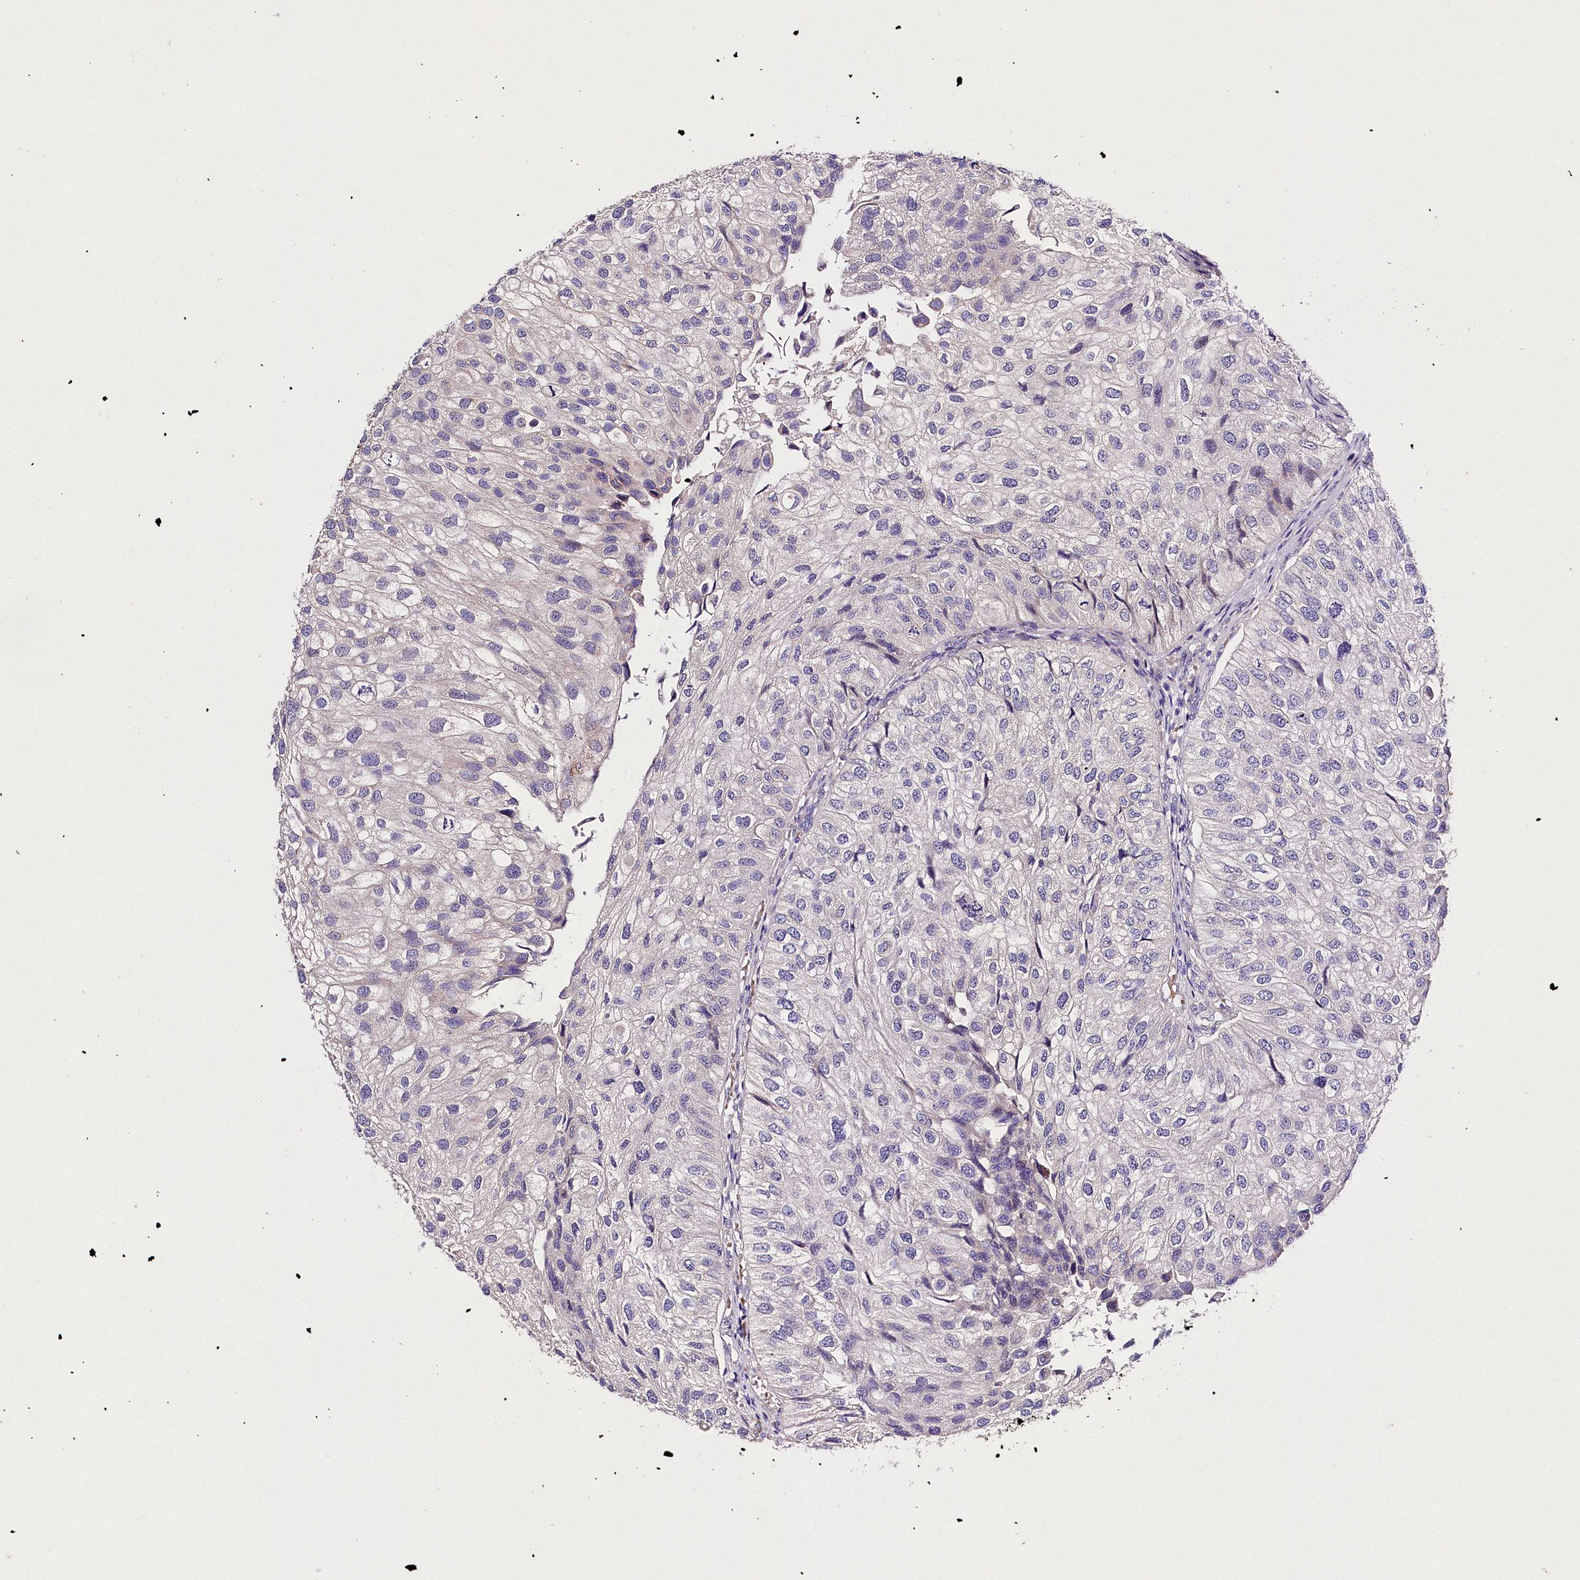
{"staining": {"intensity": "negative", "quantity": "none", "location": "none"}, "tissue": "urothelial cancer", "cell_type": "Tumor cells", "image_type": "cancer", "snomed": [{"axis": "morphology", "description": "Urothelial carcinoma, Low grade"}, {"axis": "topography", "description": "Urinary bladder"}], "caption": "Human urothelial carcinoma (low-grade) stained for a protein using immunohistochemistry (IHC) shows no expression in tumor cells.", "gene": "SLC7A1", "patient": {"sex": "female", "age": 89}}